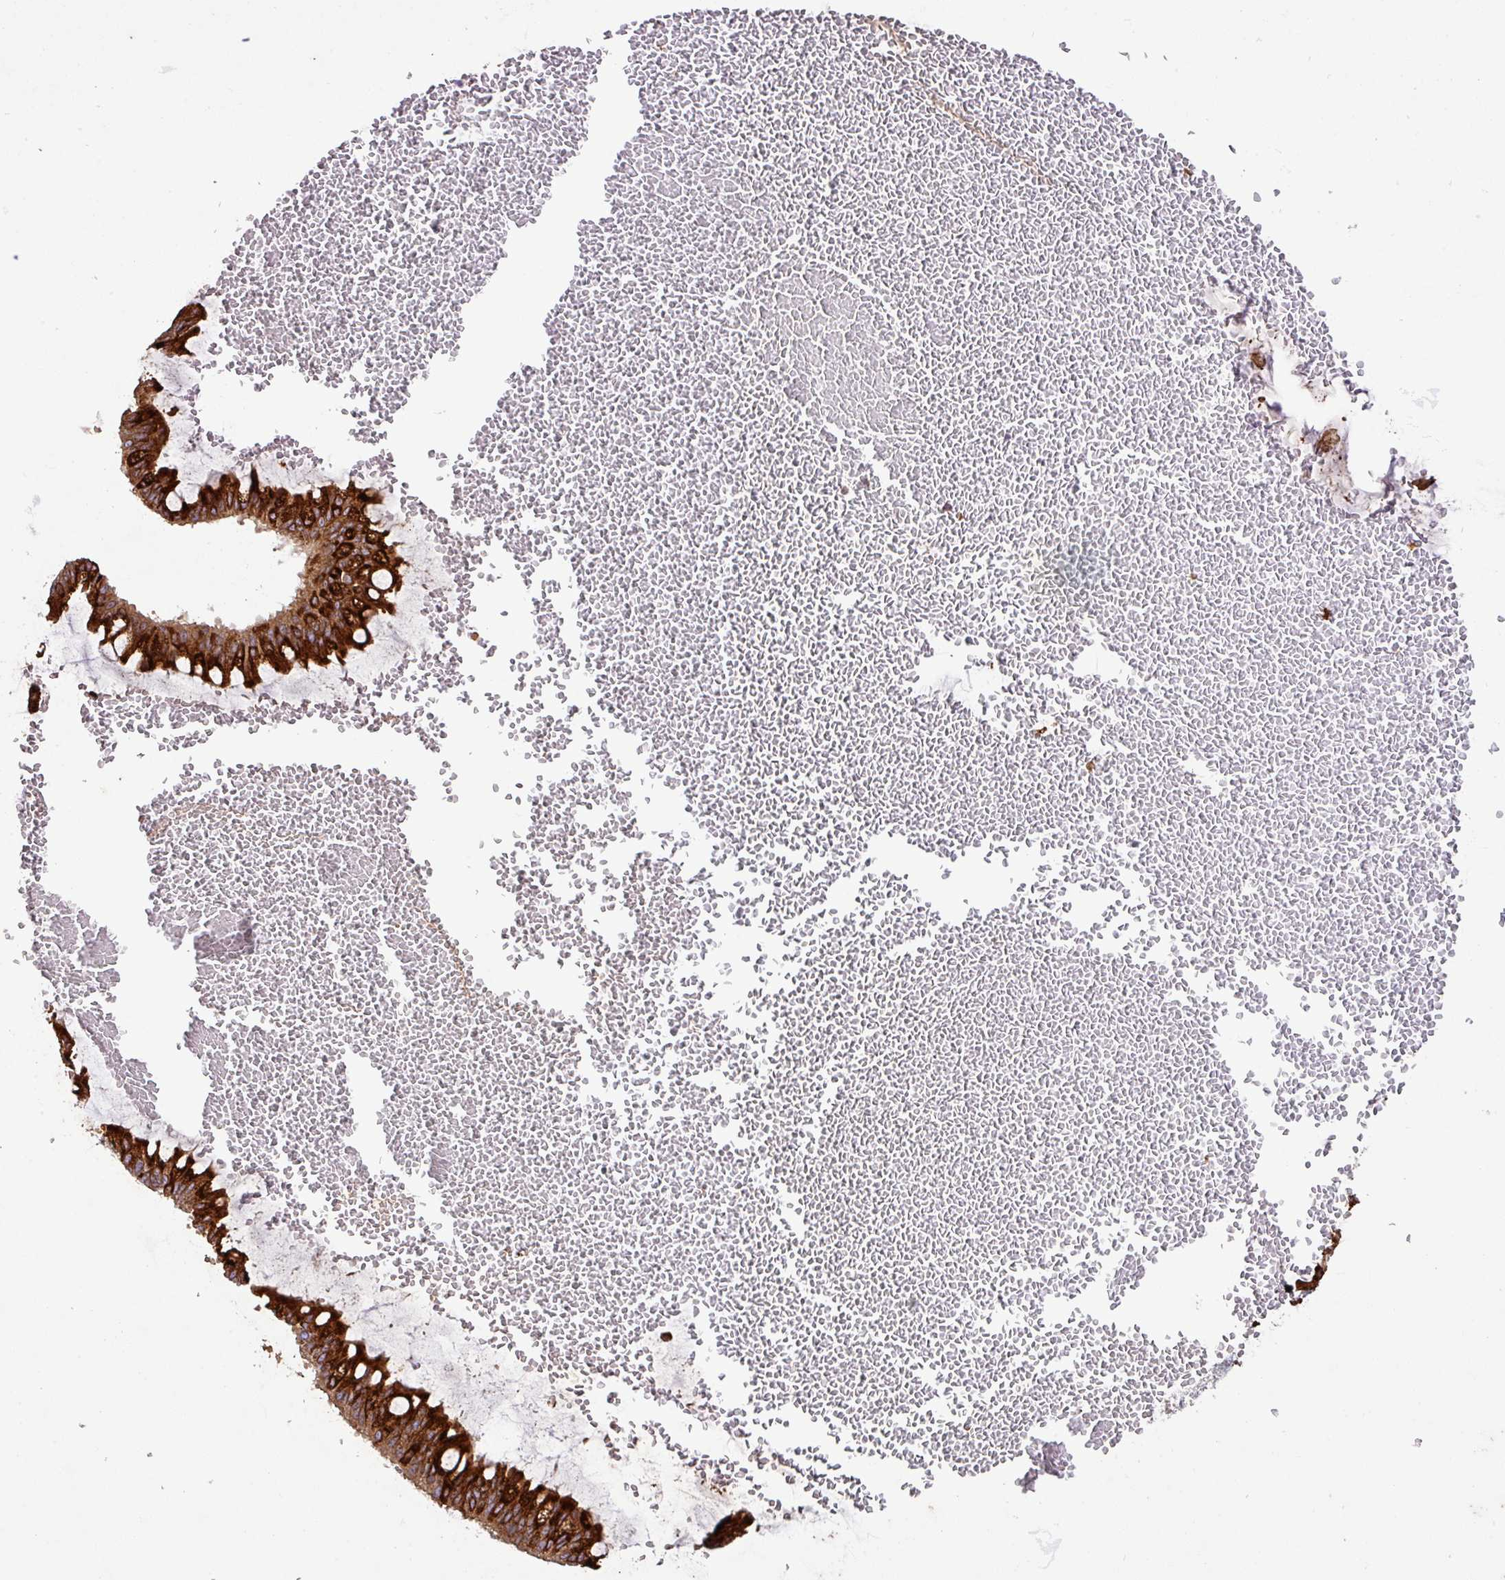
{"staining": {"intensity": "strong", "quantity": ">75%", "location": "cytoplasmic/membranous"}, "tissue": "ovarian cancer", "cell_type": "Tumor cells", "image_type": "cancer", "snomed": [{"axis": "morphology", "description": "Cystadenocarcinoma, mucinous, NOS"}, {"axis": "topography", "description": "Ovary"}], "caption": "Tumor cells show high levels of strong cytoplasmic/membranous staining in approximately >75% of cells in human ovarian cancer (mucinous cystadenocarcinoma).", "gene": "AGR3", "patient": {"sex": "female", "age": 73}}